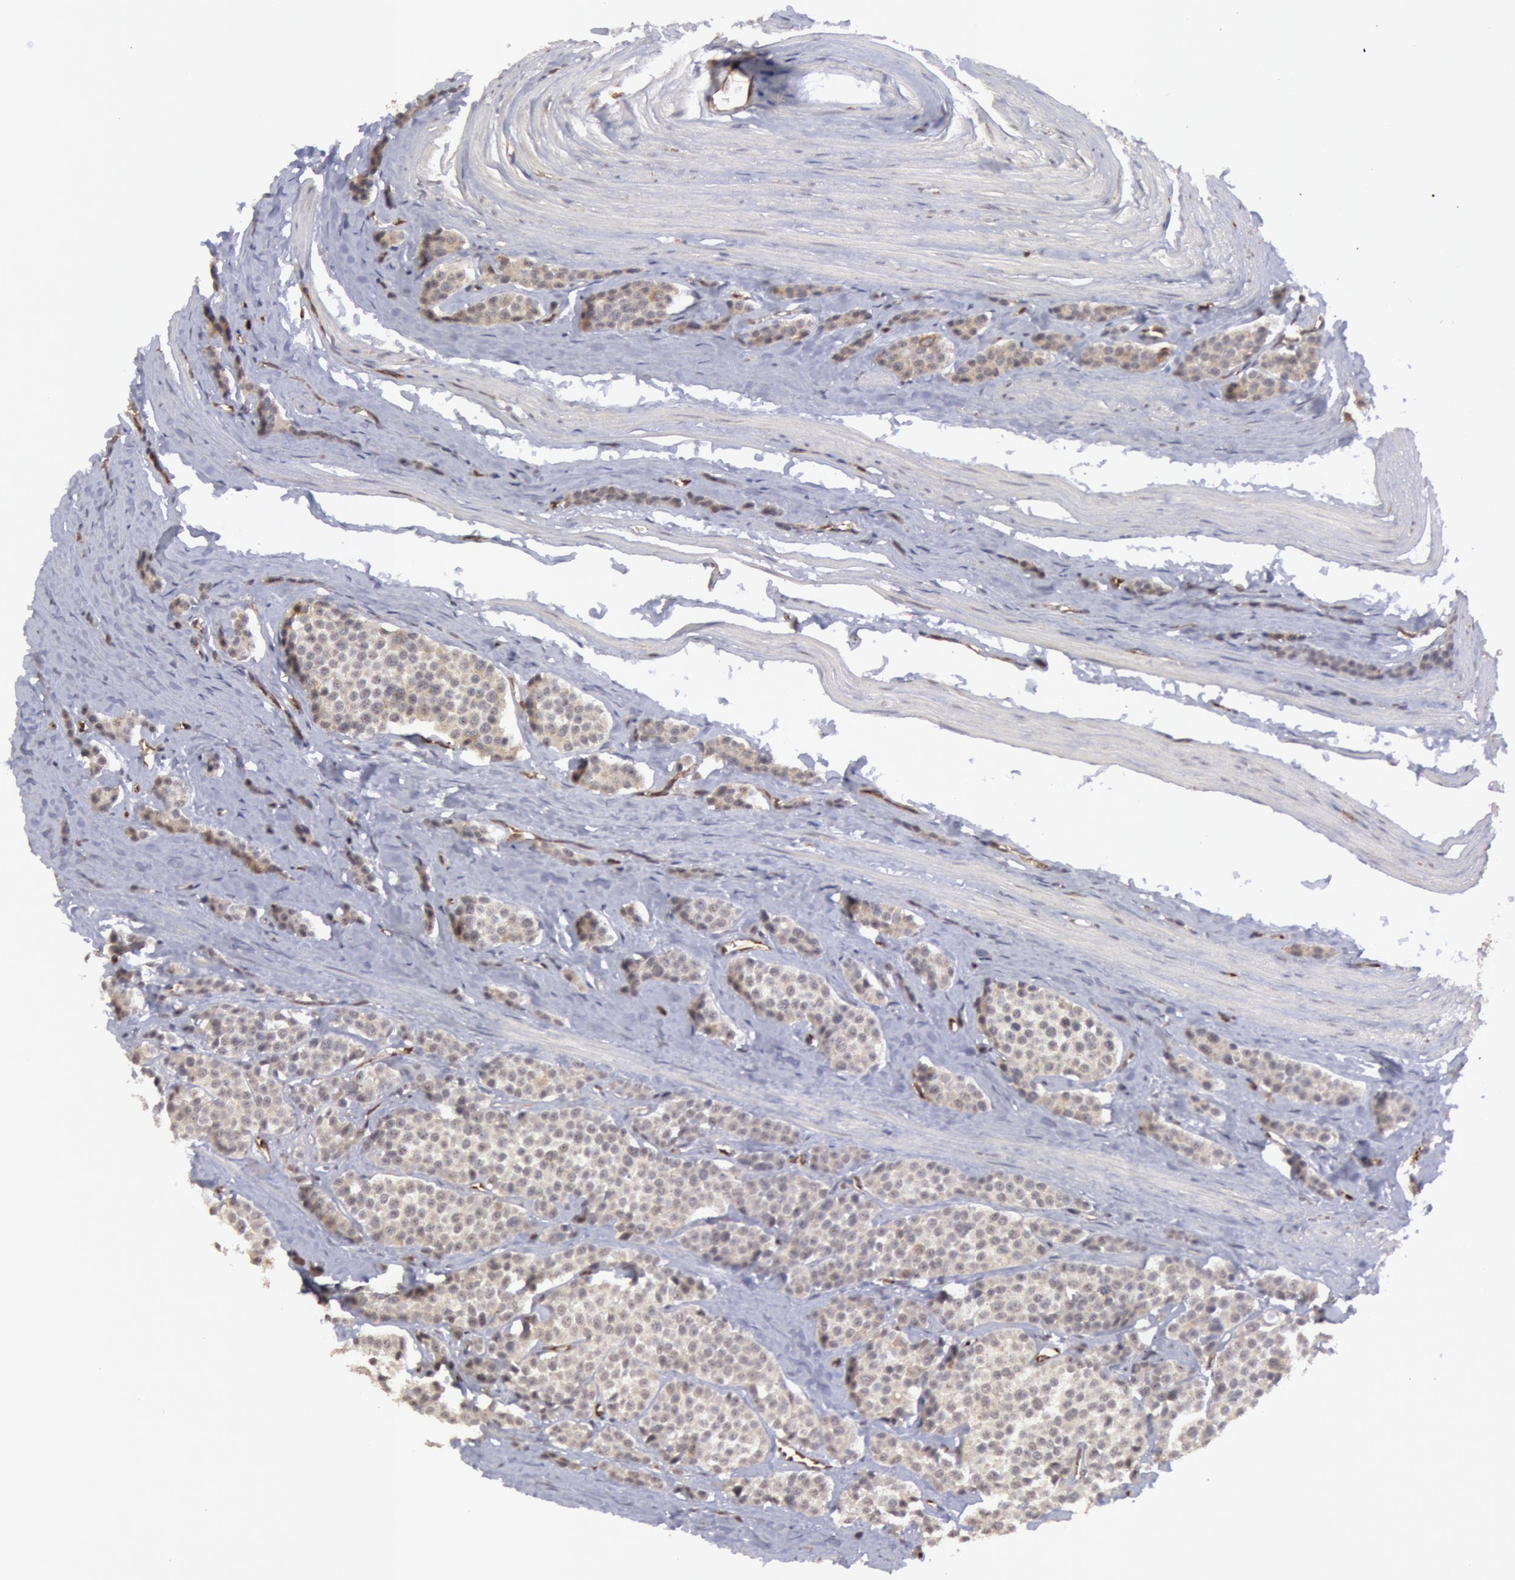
{"staining": {"intensity": "negative", "quantity": "none", "location": "none"}, "tissue": "carcinoid", "cell_type": "Tumor cells", "image_type": "cancer", "snomed": [{"axis": "morphology", "description": "Carcinoid, malignant, NOS"}, {"axis": "topography", "description": "Small intestine"}], "caption": "The IHC micrograph has no significant positivity in tumor cells of carcinoid tissue.", "gene": "TAP2", "patient": {"sex": "male", "age": 60}}